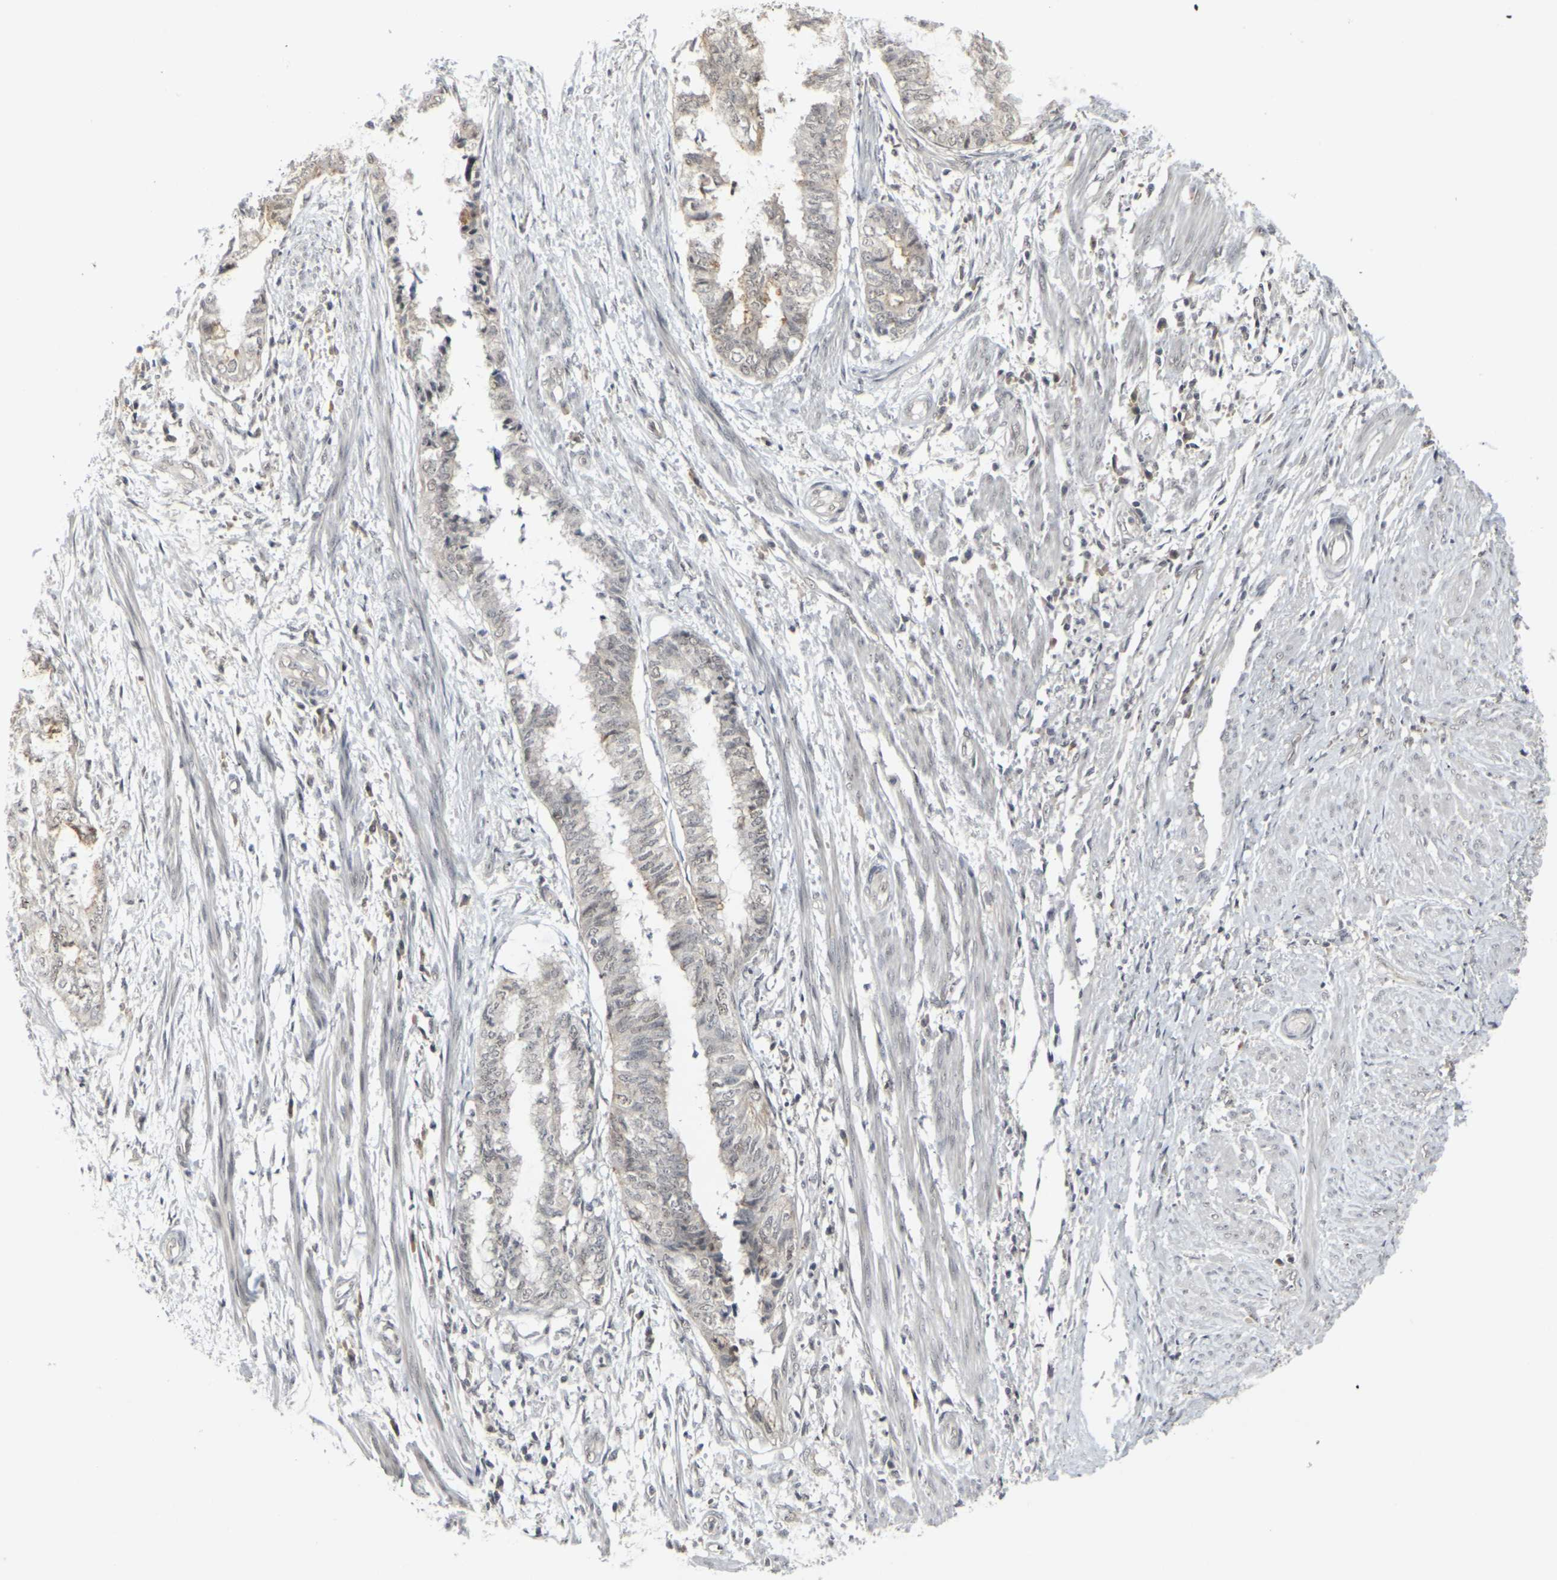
{"staining": {"intensity": "negative", "quantity": "none", "location": "none"}, "tissue": "endometrial cancer", "cell_type": "Tumor cells", "image_type": "cancer", "snomed": [{"axis": "morphology", "description": "Necrosis, NOS"}, {"axis": "morphology", "description": "Adenocarcinoma, NOS"}, {"axis": "topography", "description": "Endometrium"}], "caption": "DAB (3,3'-diaminobenzidine) immunohistochemical staining of endometrial cancer exhibits no significant positivity in tumor cells. (Immunohistochemistry (ihc), brightfield microscopy, high magnification).", "gene": "GPR19", "patient": {"sex": "female", "age": 79}}